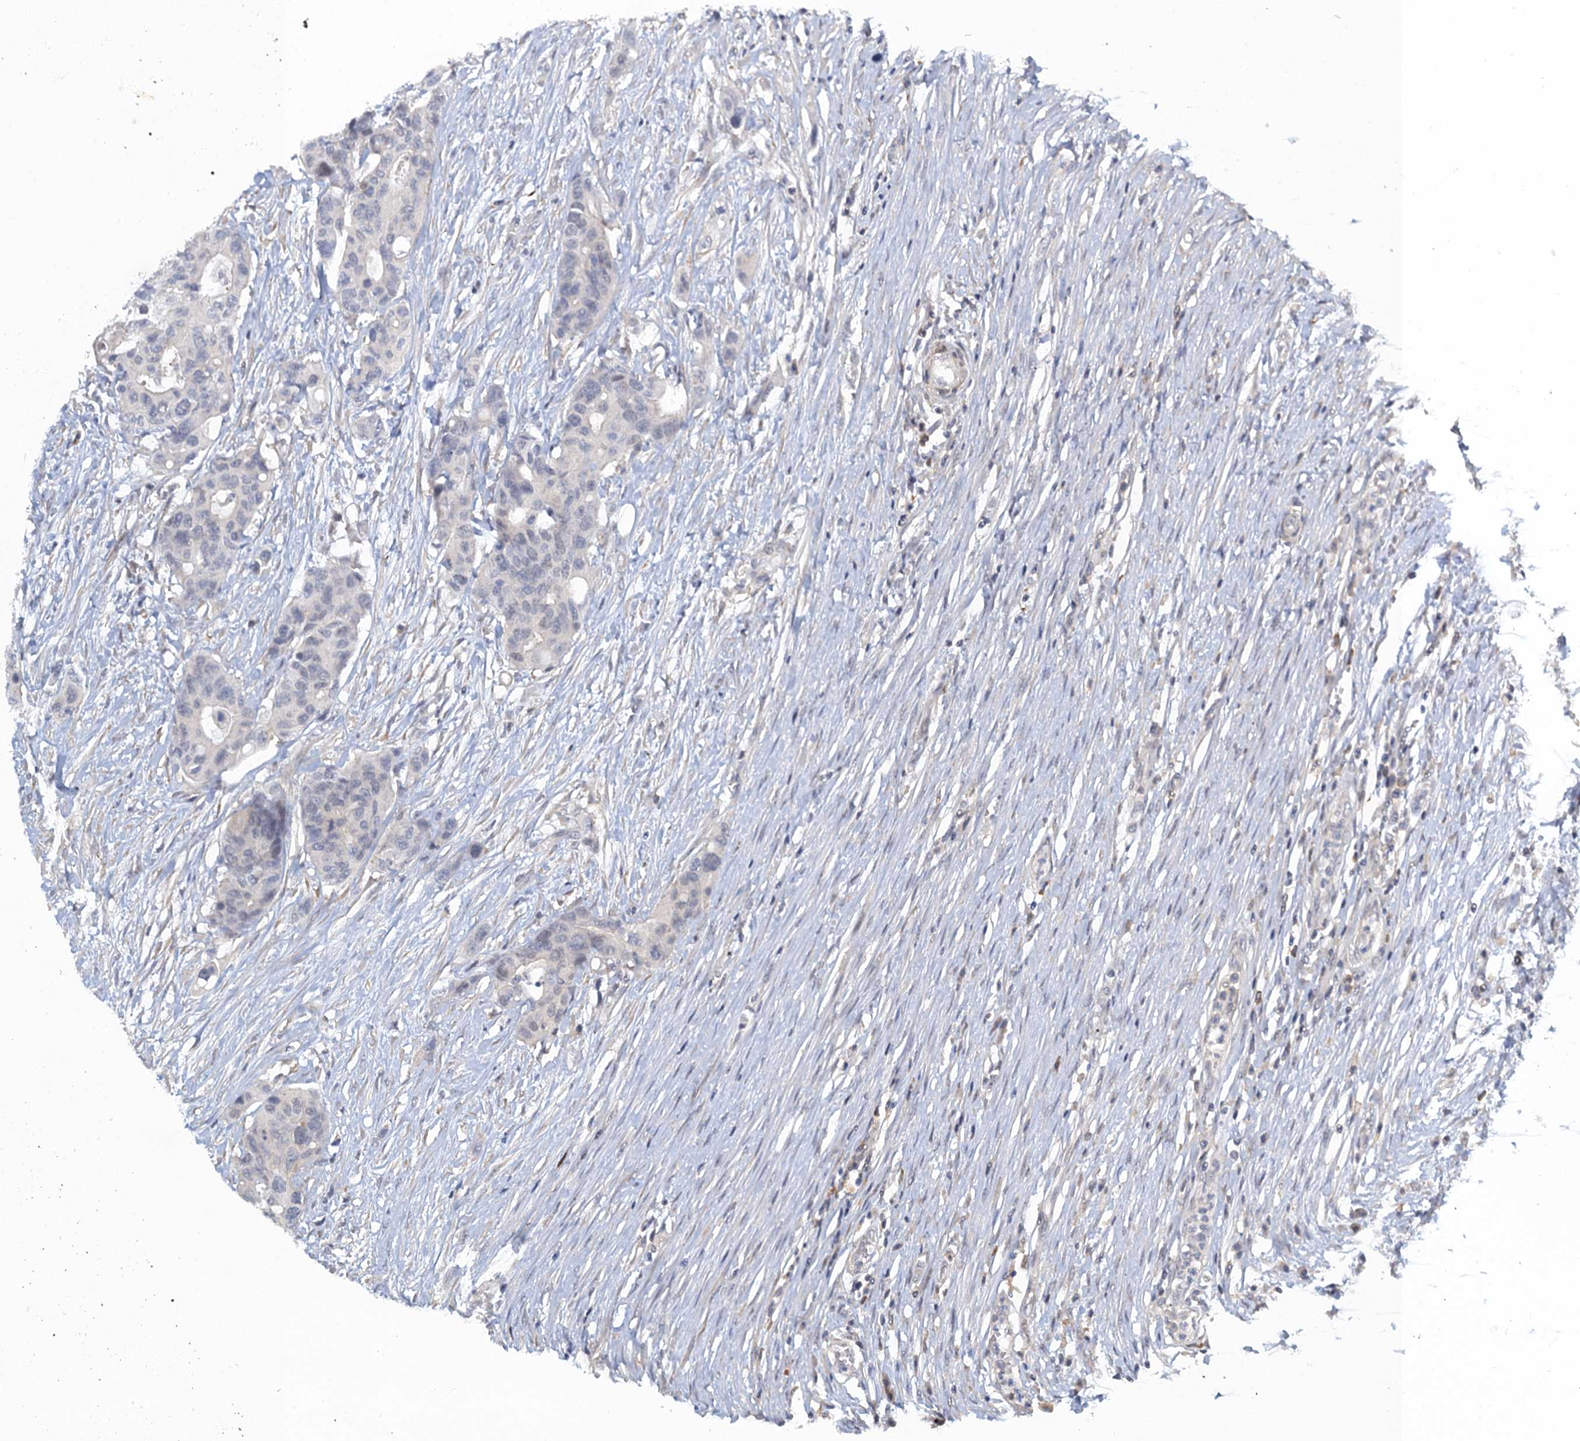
{"staining": {"intensity": "negative", "quantity": "none", "location": "none"}, "tissue": "colorectal cancer", "cell_type": "Tumor cells", "image_type": "cancer", "snomed": [{"axis": "morphology", "description": "Adenocarcinoma, NOS"}, {"axis": "topography", "description": "Colon"}], "caption": "Tumor cells show no significant expression in colorectal adenocarcinoma.", "gene": "MRFAP1", "patient": {"sex": "male", "age": 77}}